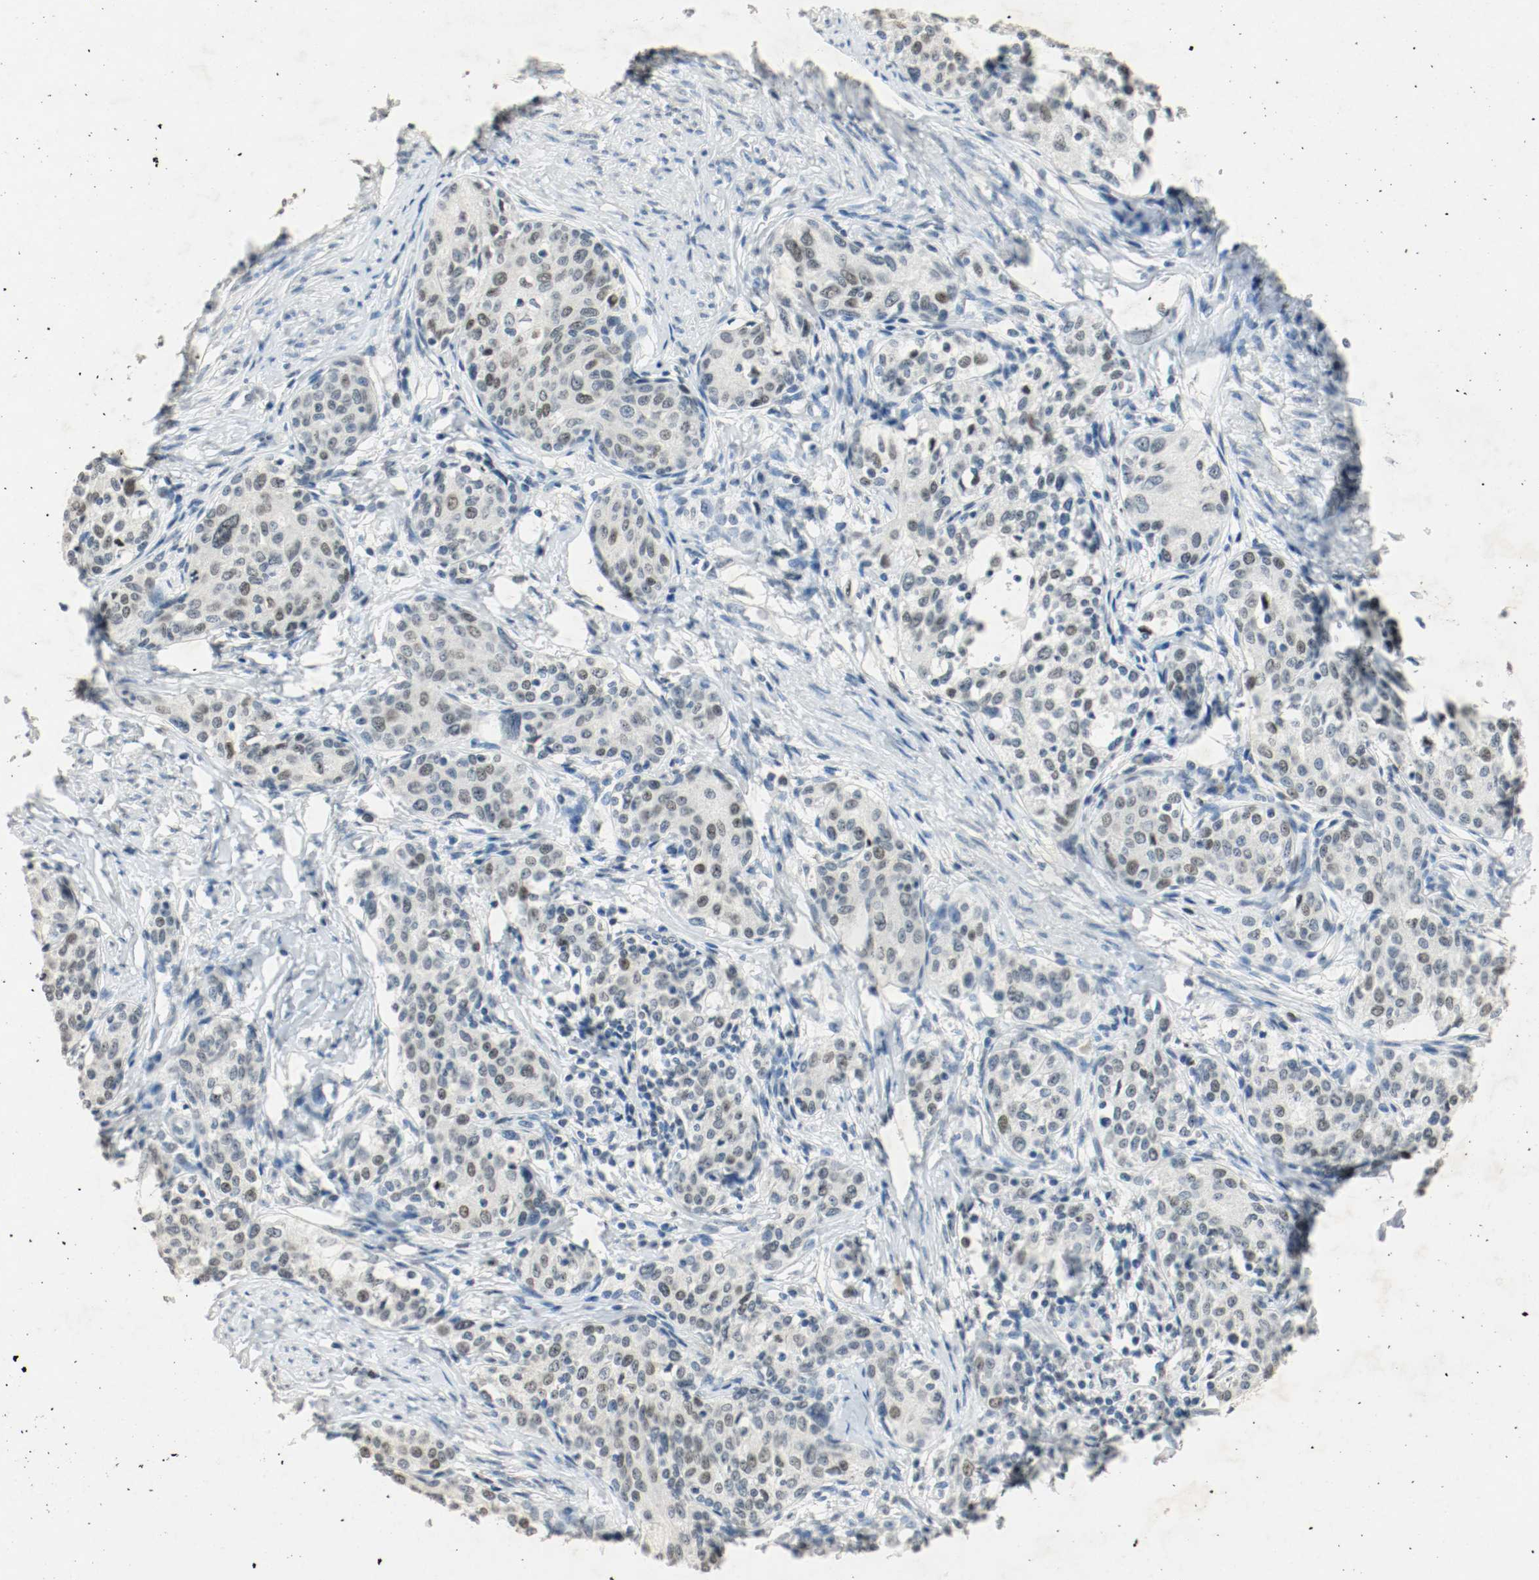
{"staining": {"intensity": "weak", "quantity": ">75%", "location": "nuclear"}, "tissue": "cervical cancer", "cell_type": "Tumor cells", "image_type": "cancer", "snomed": [{"axis": "morphology", "description": "Squamous cell carcinoma, NOS"}, {"axis": "morphology", "description": "Adenocarcinoma, NOS"}, {"axis": "topography", "description": "Cervix"}], "caption": "Weak nuclear protein staining is seen in about >75% of tumor cells in cervical cancer. Immunohistochemistry (ihc) stains the protein of interest in brown and the nuclei are stained blue.", "gene": "DNMT1", "patient": {"sex": "female", "age": 52}}